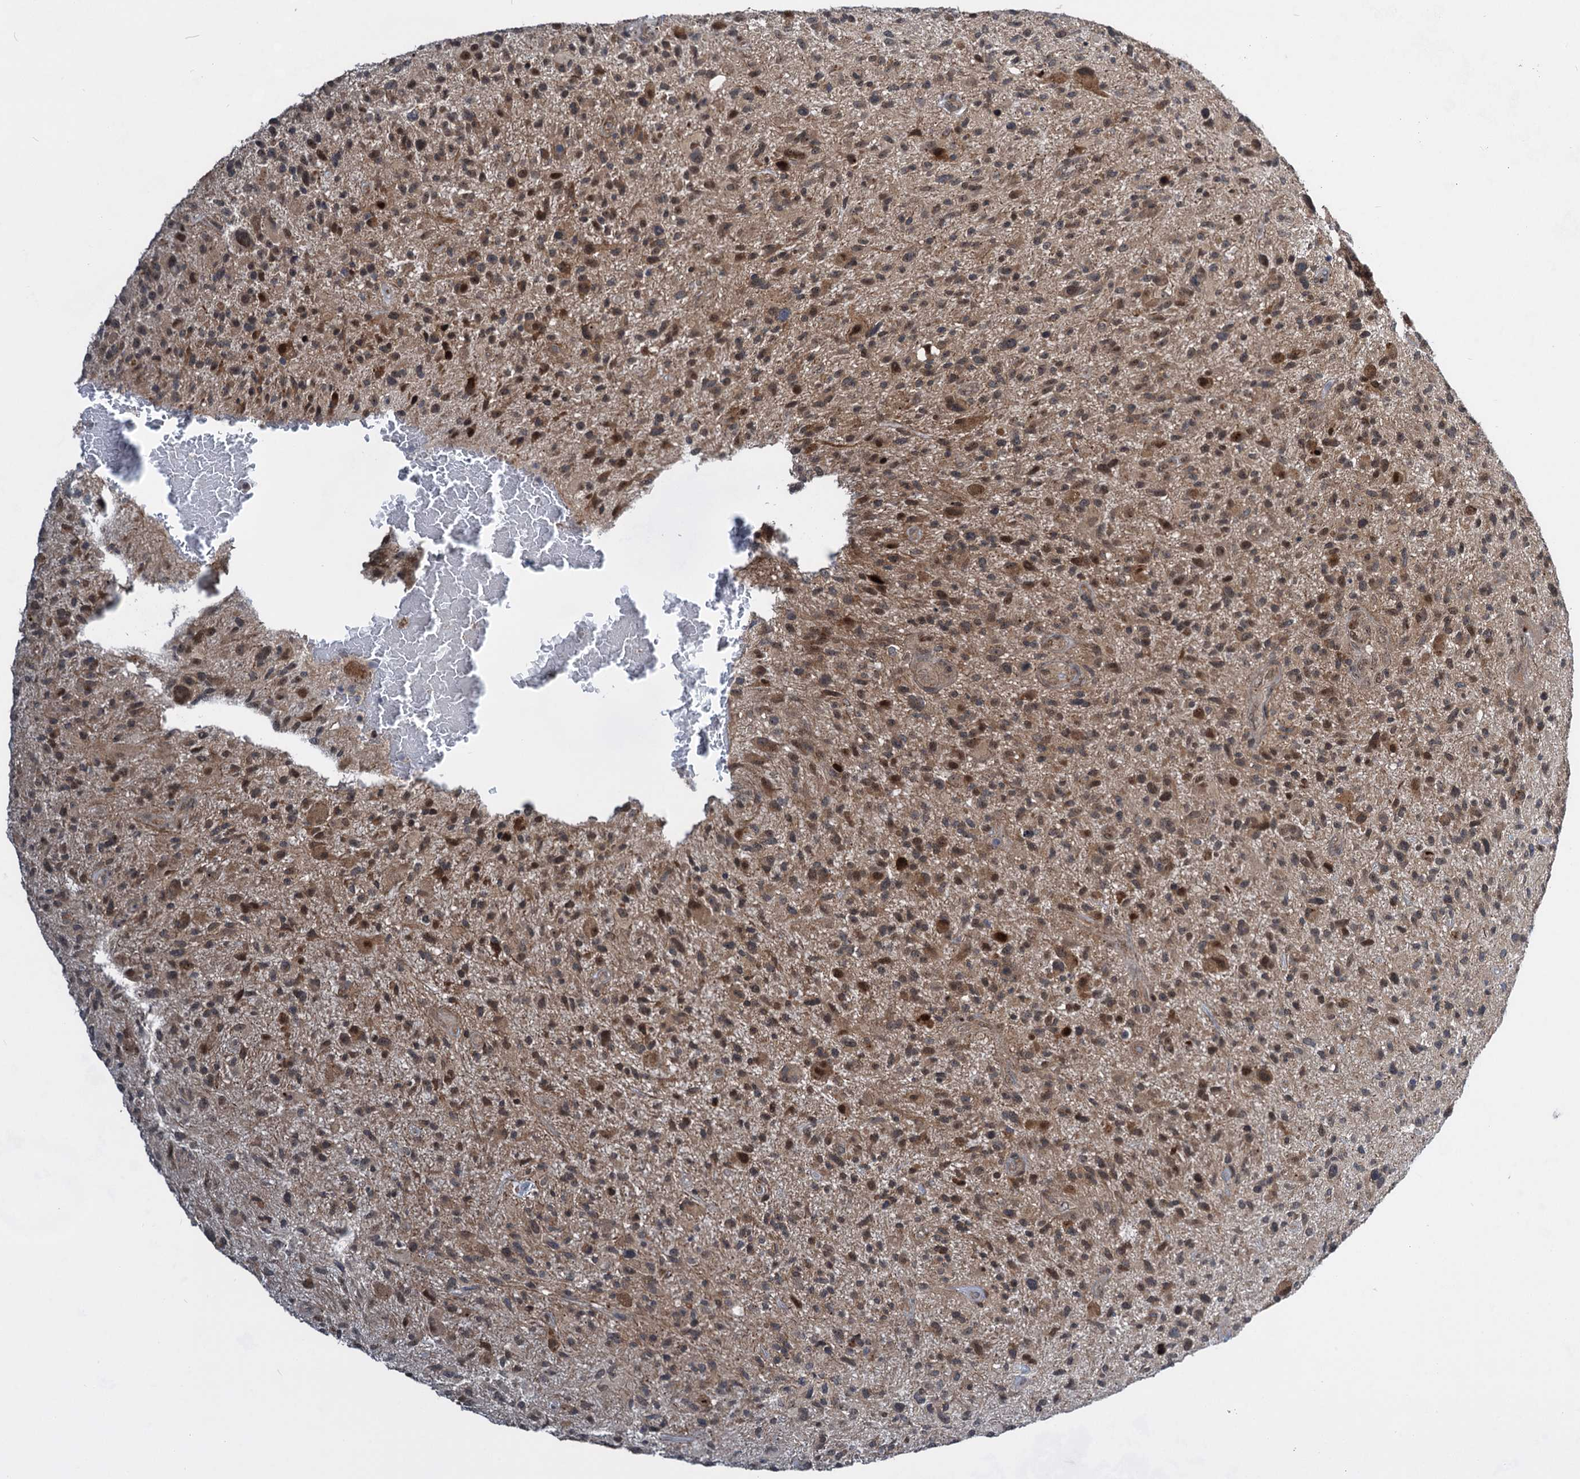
{"staining": {"intensity": "moderate", "quantity": "25%-75%", "location": "cytoplasmic/membranous,nuclear"}, "tissue": "glioma", "cell_type": "Tumor cells", "image_type": "cancer", "snomed": [{"axis": "morphology", "description": "Glioma, malignant, High grade"}, {"axis": "topography", "description": "Brain"}], "caption": "The image displays a brown stain indicating the presence of a protein in the cytoplasmic/membranous and nuclear of tumor cells in glioma. The protein is stained brown, and the nuclei are stained in blue (DAB IHC with brightfield microscopy, high magnification).", "gene": "GPBP1", "patient": {"sex": "male", "age": 47}}